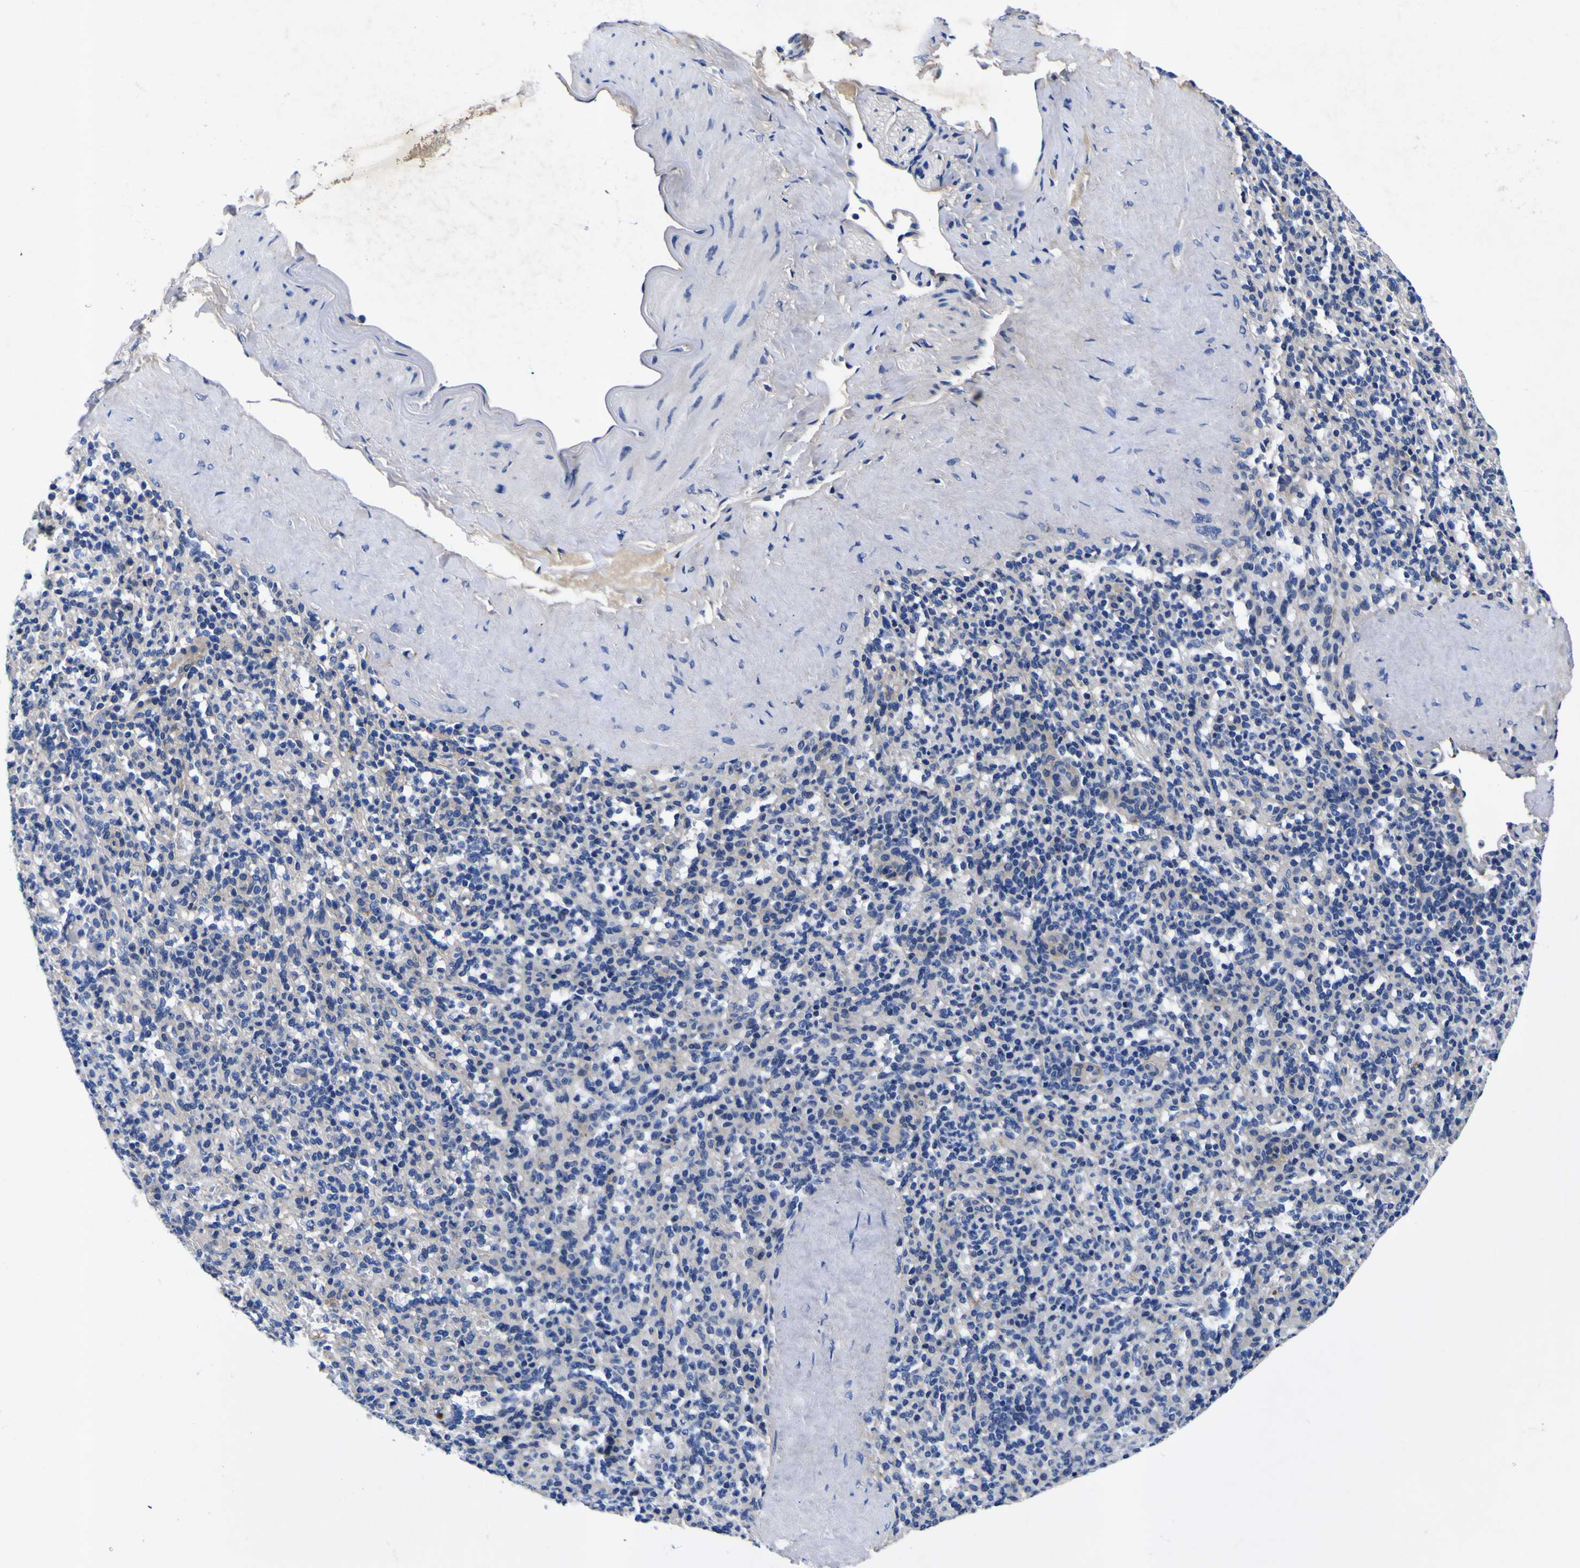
{"staining": {"intensity": "negative", "quantity": "none", "location": "none"}, "tissue": "spleen", "cell_type": "Cells in red pulp", "image_type": "normal", "snomed": [{"axis": "morphology", "description": "Normal tissue, NOS"}, {"axis": "topography", "description": "Spleen"}], "caption": "Immunohistochemical staining of unremarkable spleen exhibits no significant staining in cells in red pulp.", "gene": "VASN", "patient": {"sex": "male", "age": 36}}